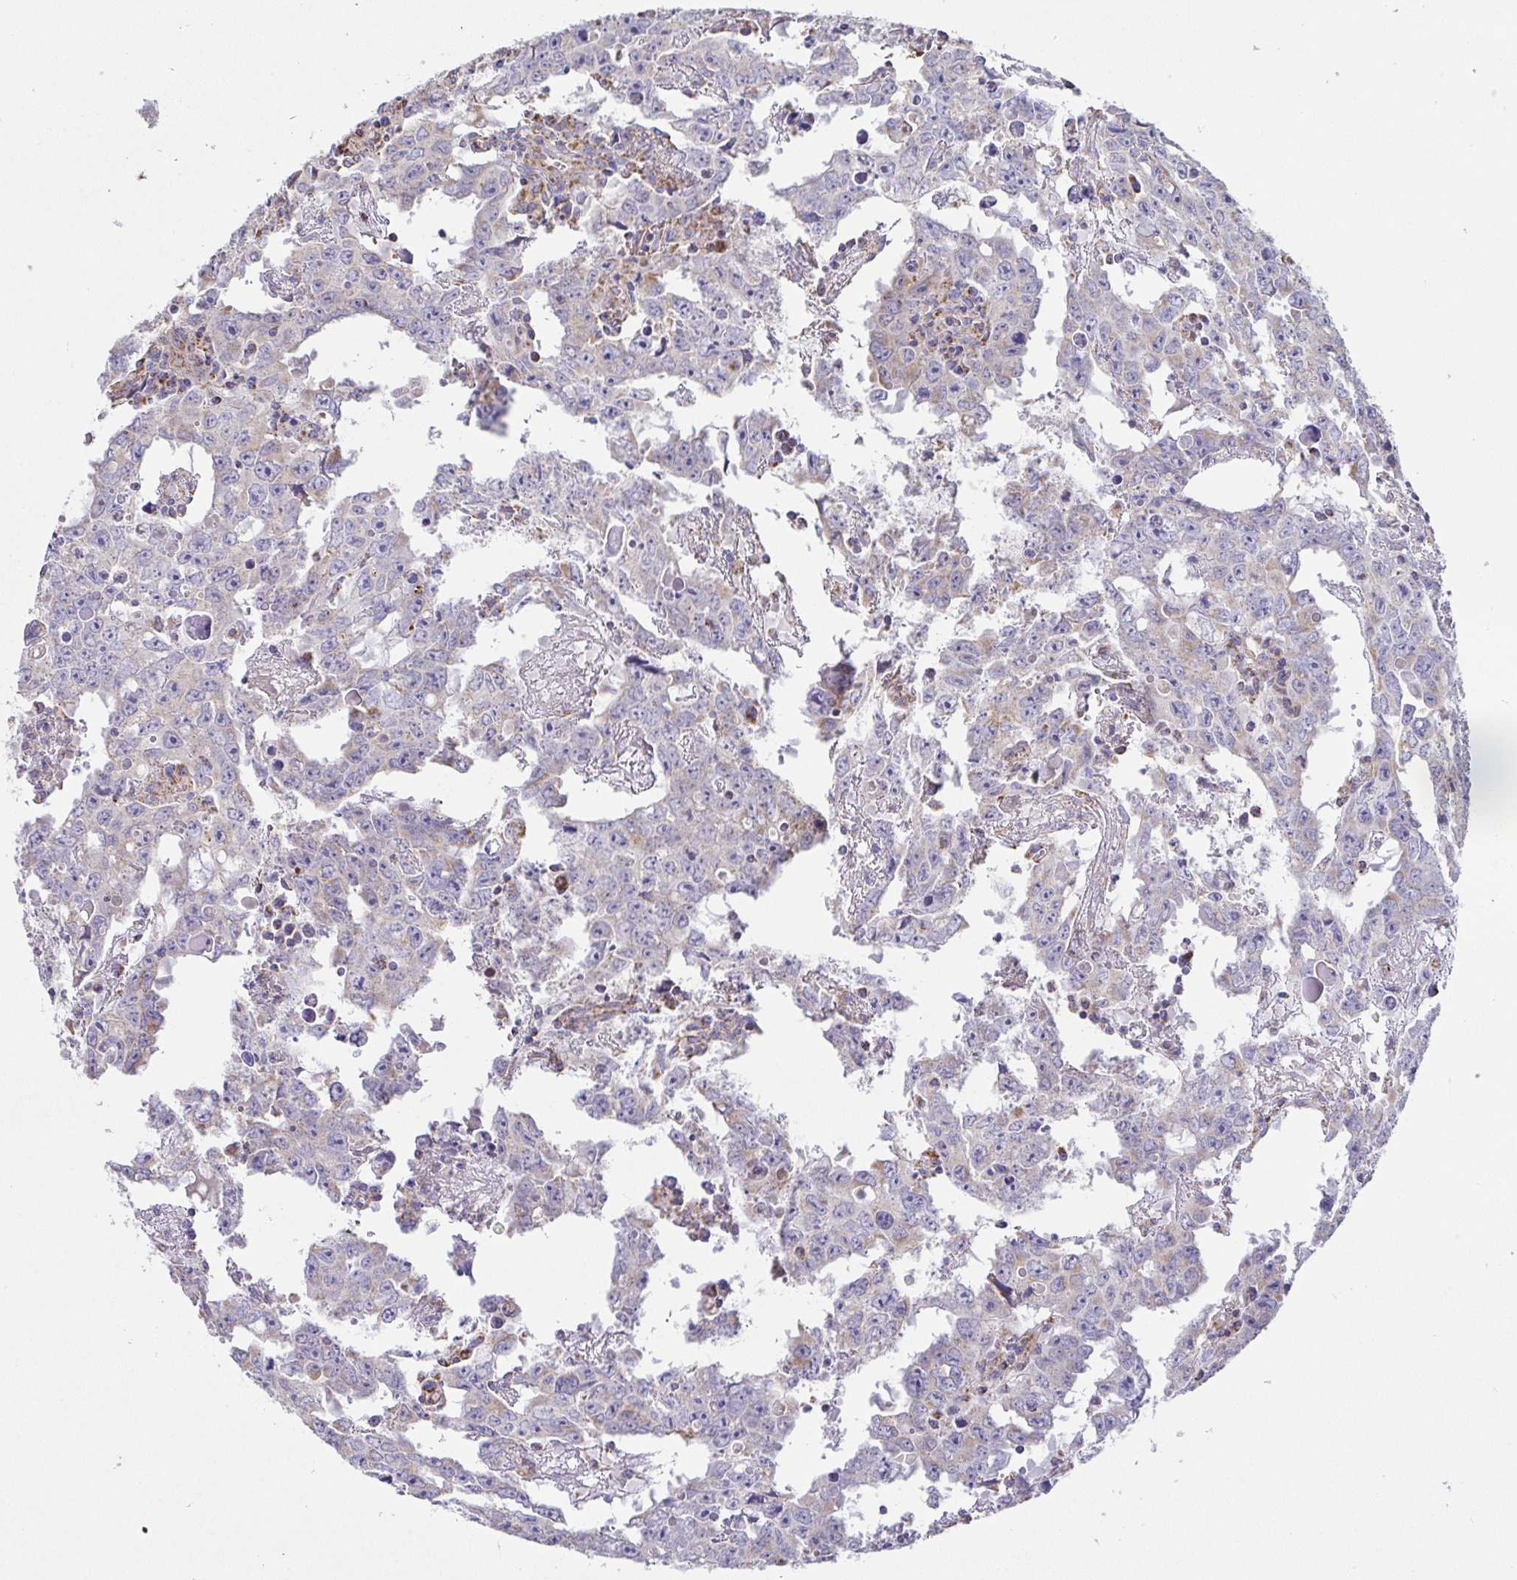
{"staining": {"intensity": "weak", "quantity": "<25%", "location": "cytoplasmic/membranous"}, "tissue": "testis cancer", "cell_type": "Tumor cells", "image_type": "cancer", "snomed": [{"axis": "morphology", "description": "Carcinoma, Embryonal, NOS"}, {"axis": "topography", "description": "Testis"}], "caption": "Histopathology image shows no significant protein staining in tumor cells of embryonal carcinoma (testis). (Stains: DAB immunohistochemistry (IHC) with hematoxylin counter stain, Microscopy: brightfield microscopy at high magnification).", "gene": "GINM1", "patient": {"sex": "male", "age": 22}}